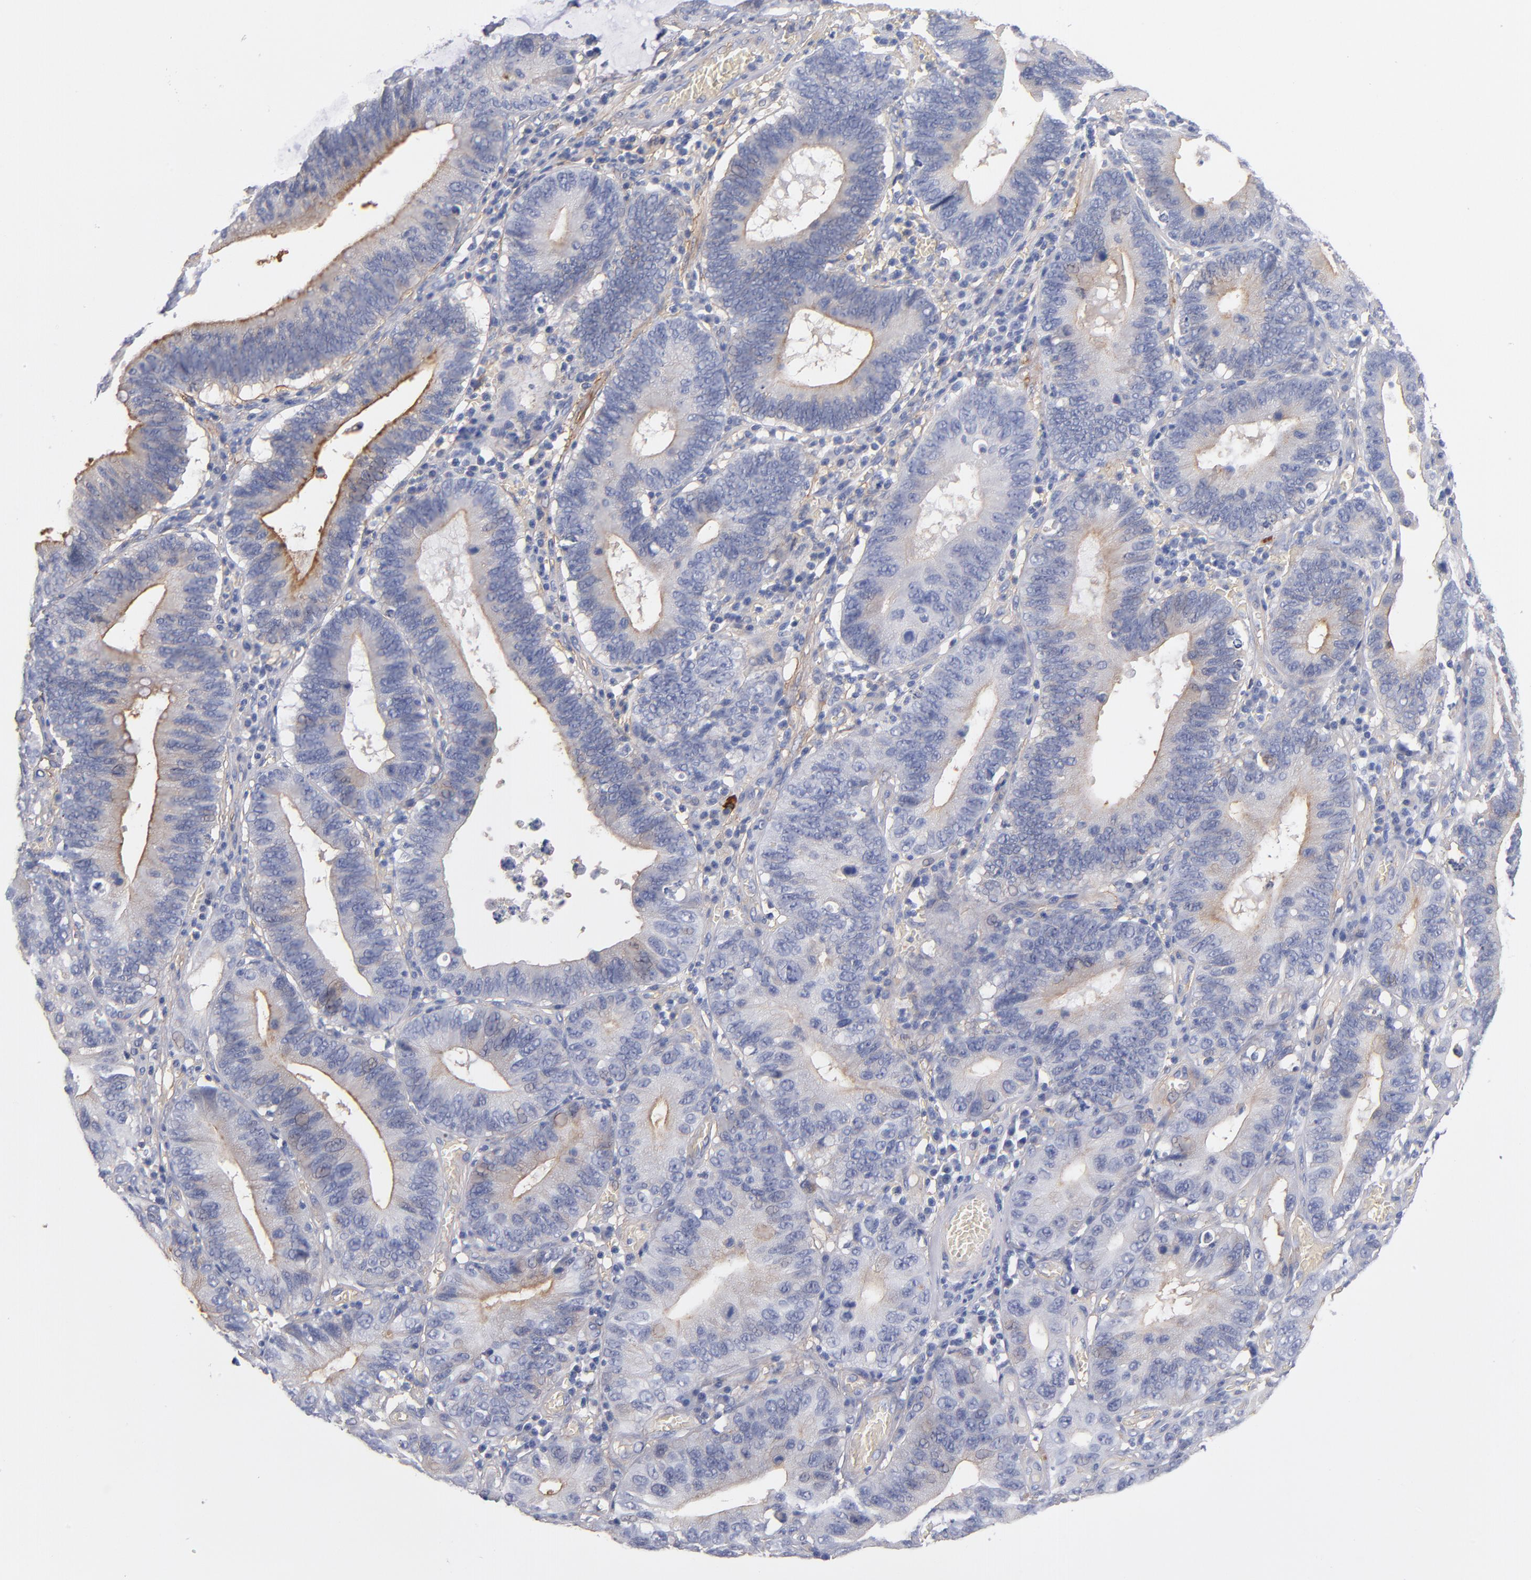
{"staining": {"intensity": "moderate", "quantity": "25%-75%", "location": "cytoplasmic/membranous"}, "tissue": "stomach cancer", "cell_type": "Tumor cells", "image_type": "cancer", "snomed": [{"axis": "morphology", "description": "Adenocarcinoma, NOS"}, {"axis": "topography", "description": "Stomach"}, {"axis": "topography", "description": "Gastric cardia"}], "caption": "Immunohistochemistry (IHC) of stomach cancer (adenocarcinoma) reveals medium levels of moderate cytoplasmic/membranous positivity in about 25%-75% of tumor cells.", "gene": "PLSCR4", "patient": {"sex": "male", "age": 59}}